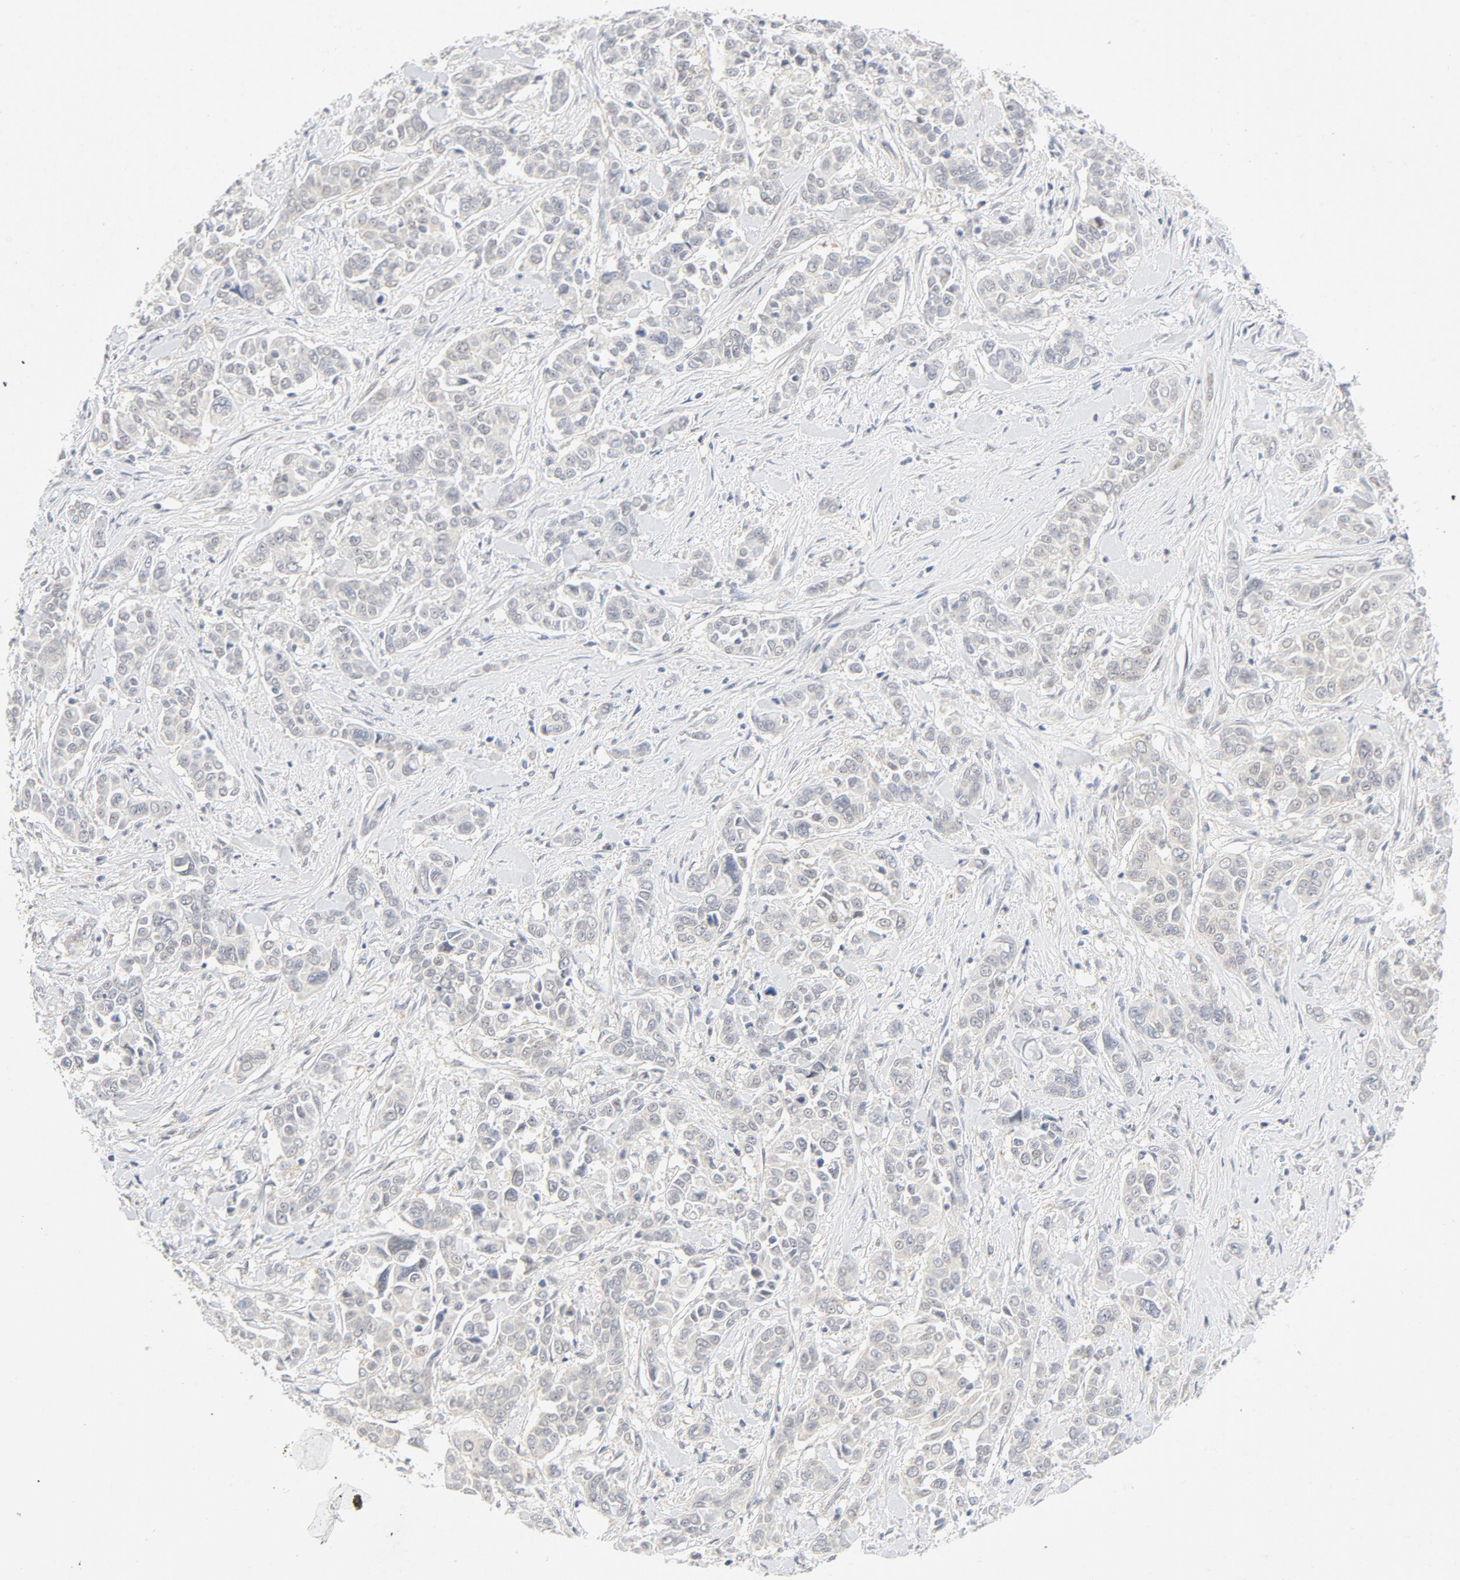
{"staining": {"intensity": "negative", "quantity": "none", "location": "none"}, "tissue": "pancreatic cancer", "cell_type": "Tumor cells", "image_type": "cancer", "snomed": [{"axis": "morphology", "description": "Adenocarcinoma, NOS"}, {"axis": "topography", "description": "Pancreas"}], "caption": "Tumor cells show no significant protein staining in pancreatic cancer.", "gene": "PGM1", "patient": {"sex": "female", "age": 52}}